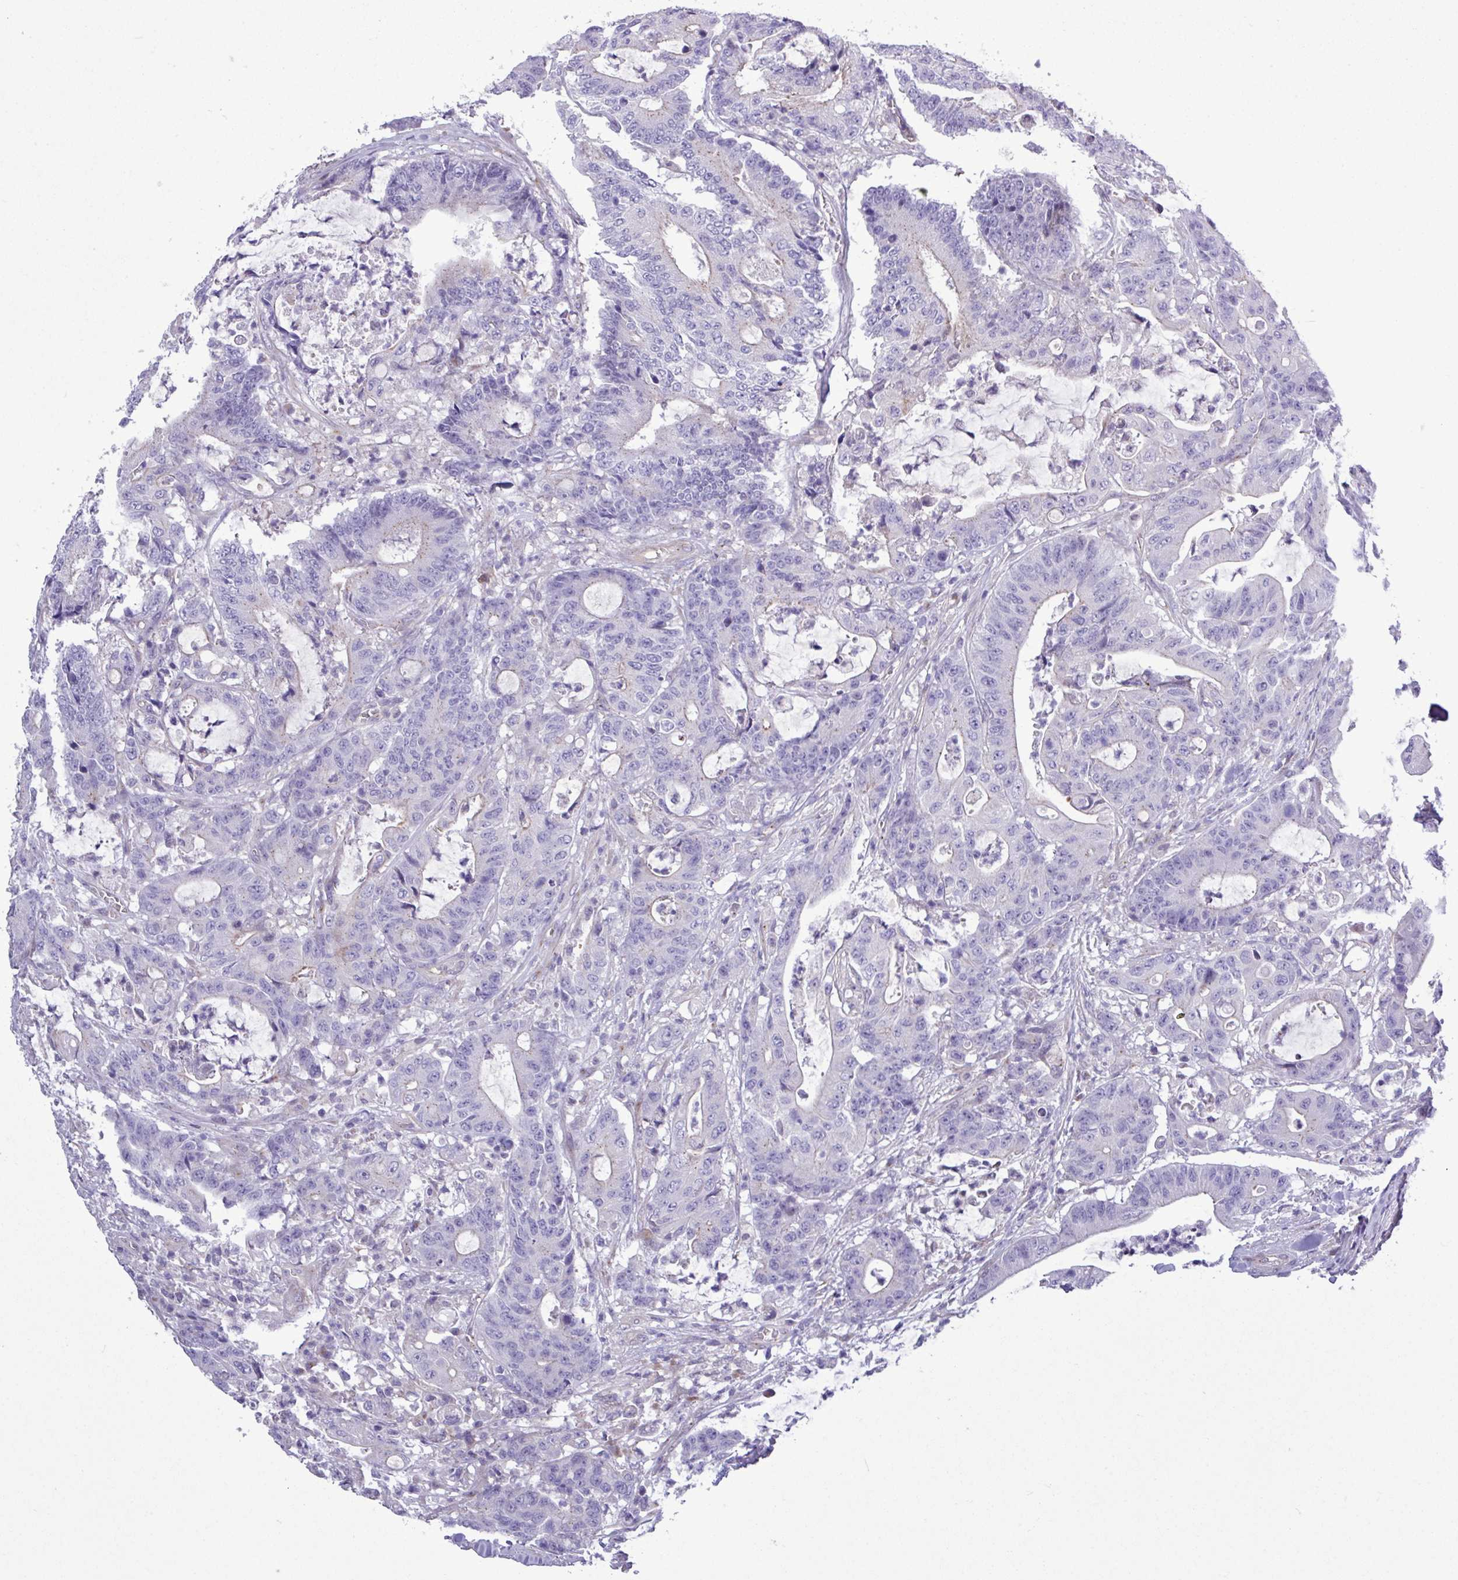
{"staining": {"intensity": "negative", "quantity": "none", "location": "none"}, "tissue": "colorectal cancer", "cell_type": "Tumor cells", "image_type": "cancer", "snomed": [{"axis": "morphology", "description": "Adenocarcinoma, NOS"}, {"axis": "topography", "description": "Colon"}], "caption": "Colorectal cancer was stained to show a protein in brown. There is no significant staining in tumor cells.", "gene": "SPINK8", "patient": {"sex": "female", "age": 84}}